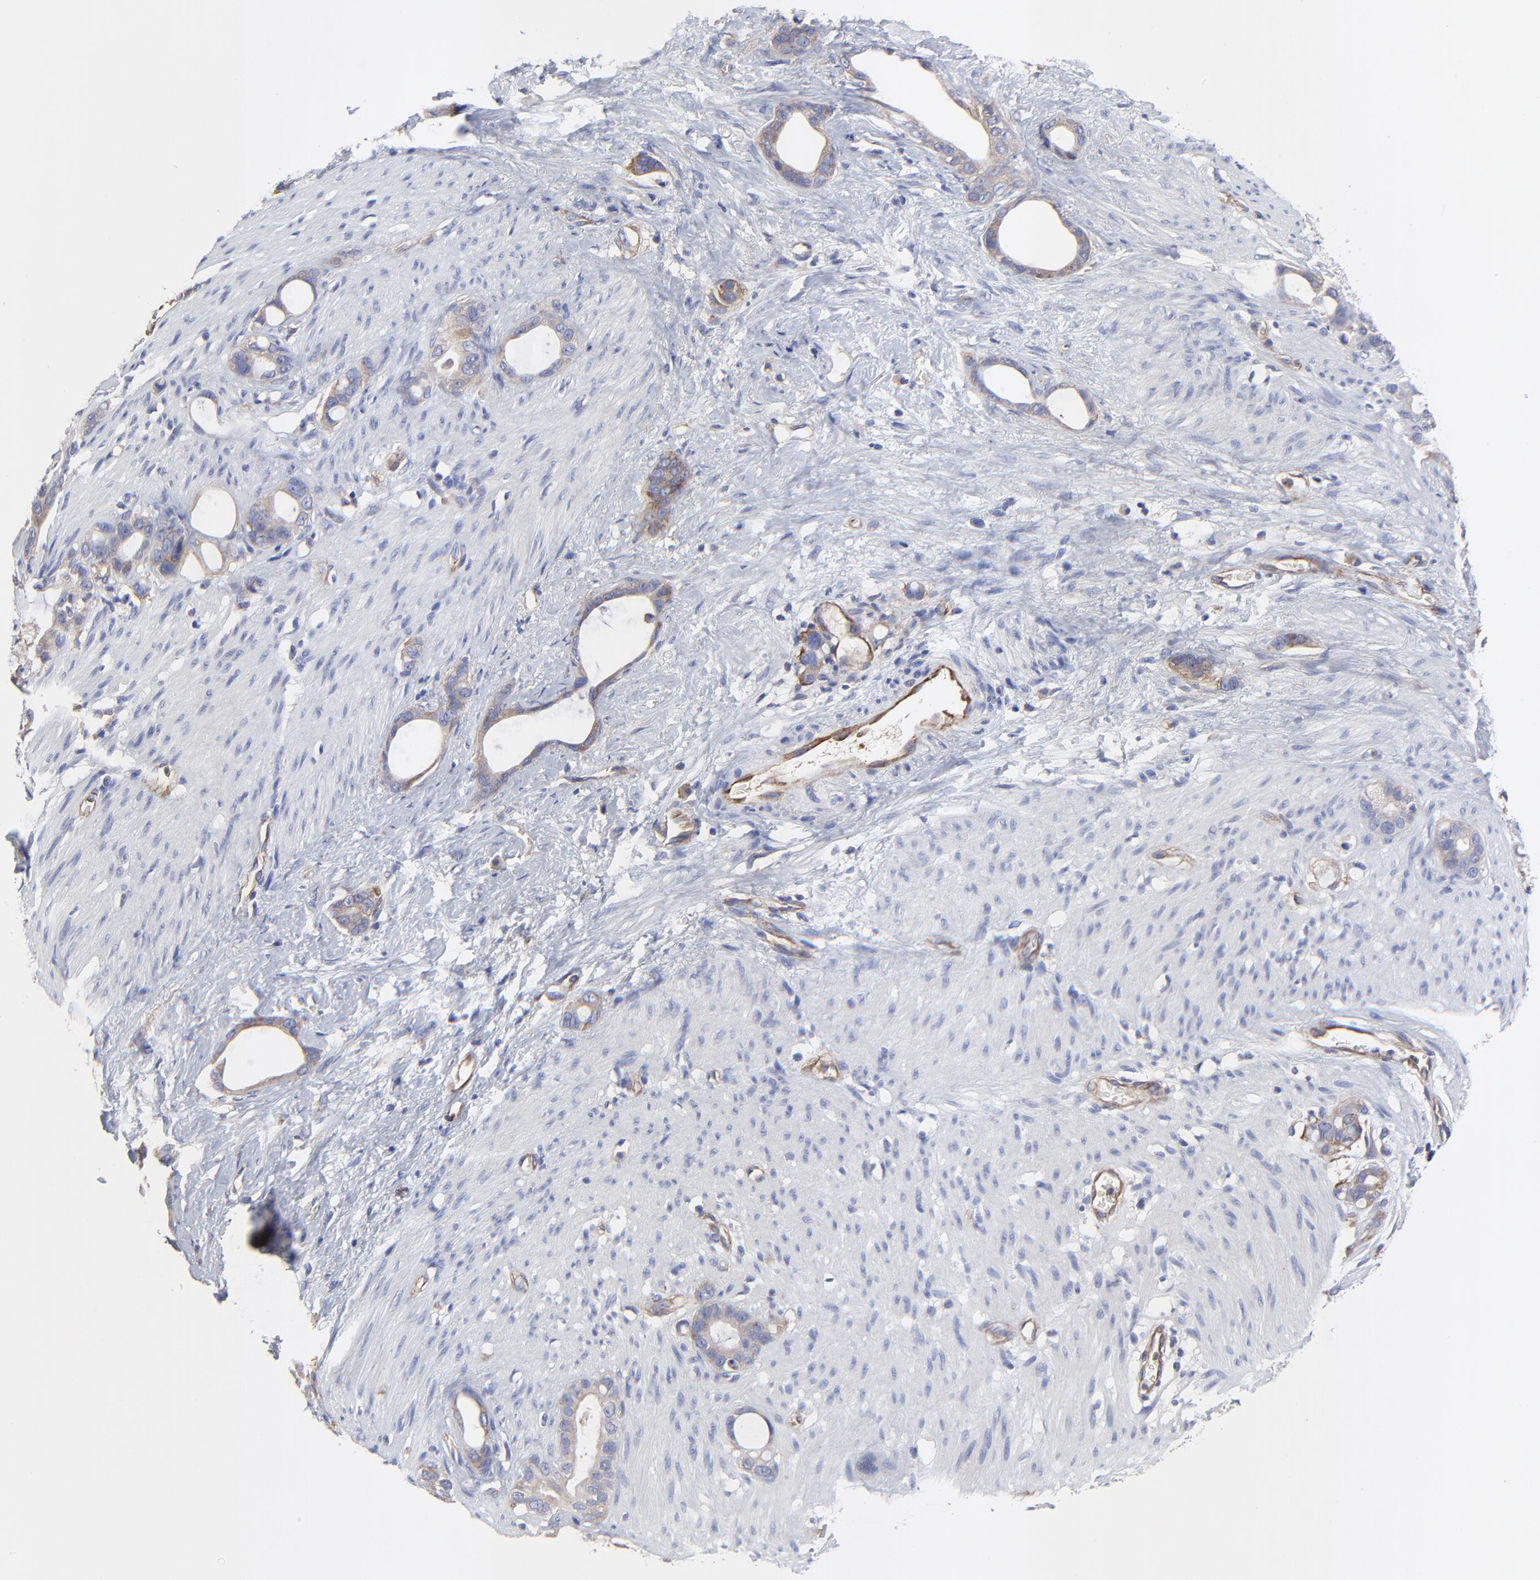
{"staining": {"intensity": "moderate", "quantity": "25%-75%", "location": "cytoplasmic/membranous"}, "tissue": "stomach cancer", "cell_type": "Tumor cells", "image_type": "cancer", "snomed": [{"axis": "morphology", "description": "Adenocarcinoma, NOS"}, {"axis": "topography", "description": "Stomach"}], "caption": "Human stomach adenocarcinoma stained with a protein marker displays moderate staining in tumor cells.", "gene": "SULF2", "patient": {"sex": "female", "age": 75}}